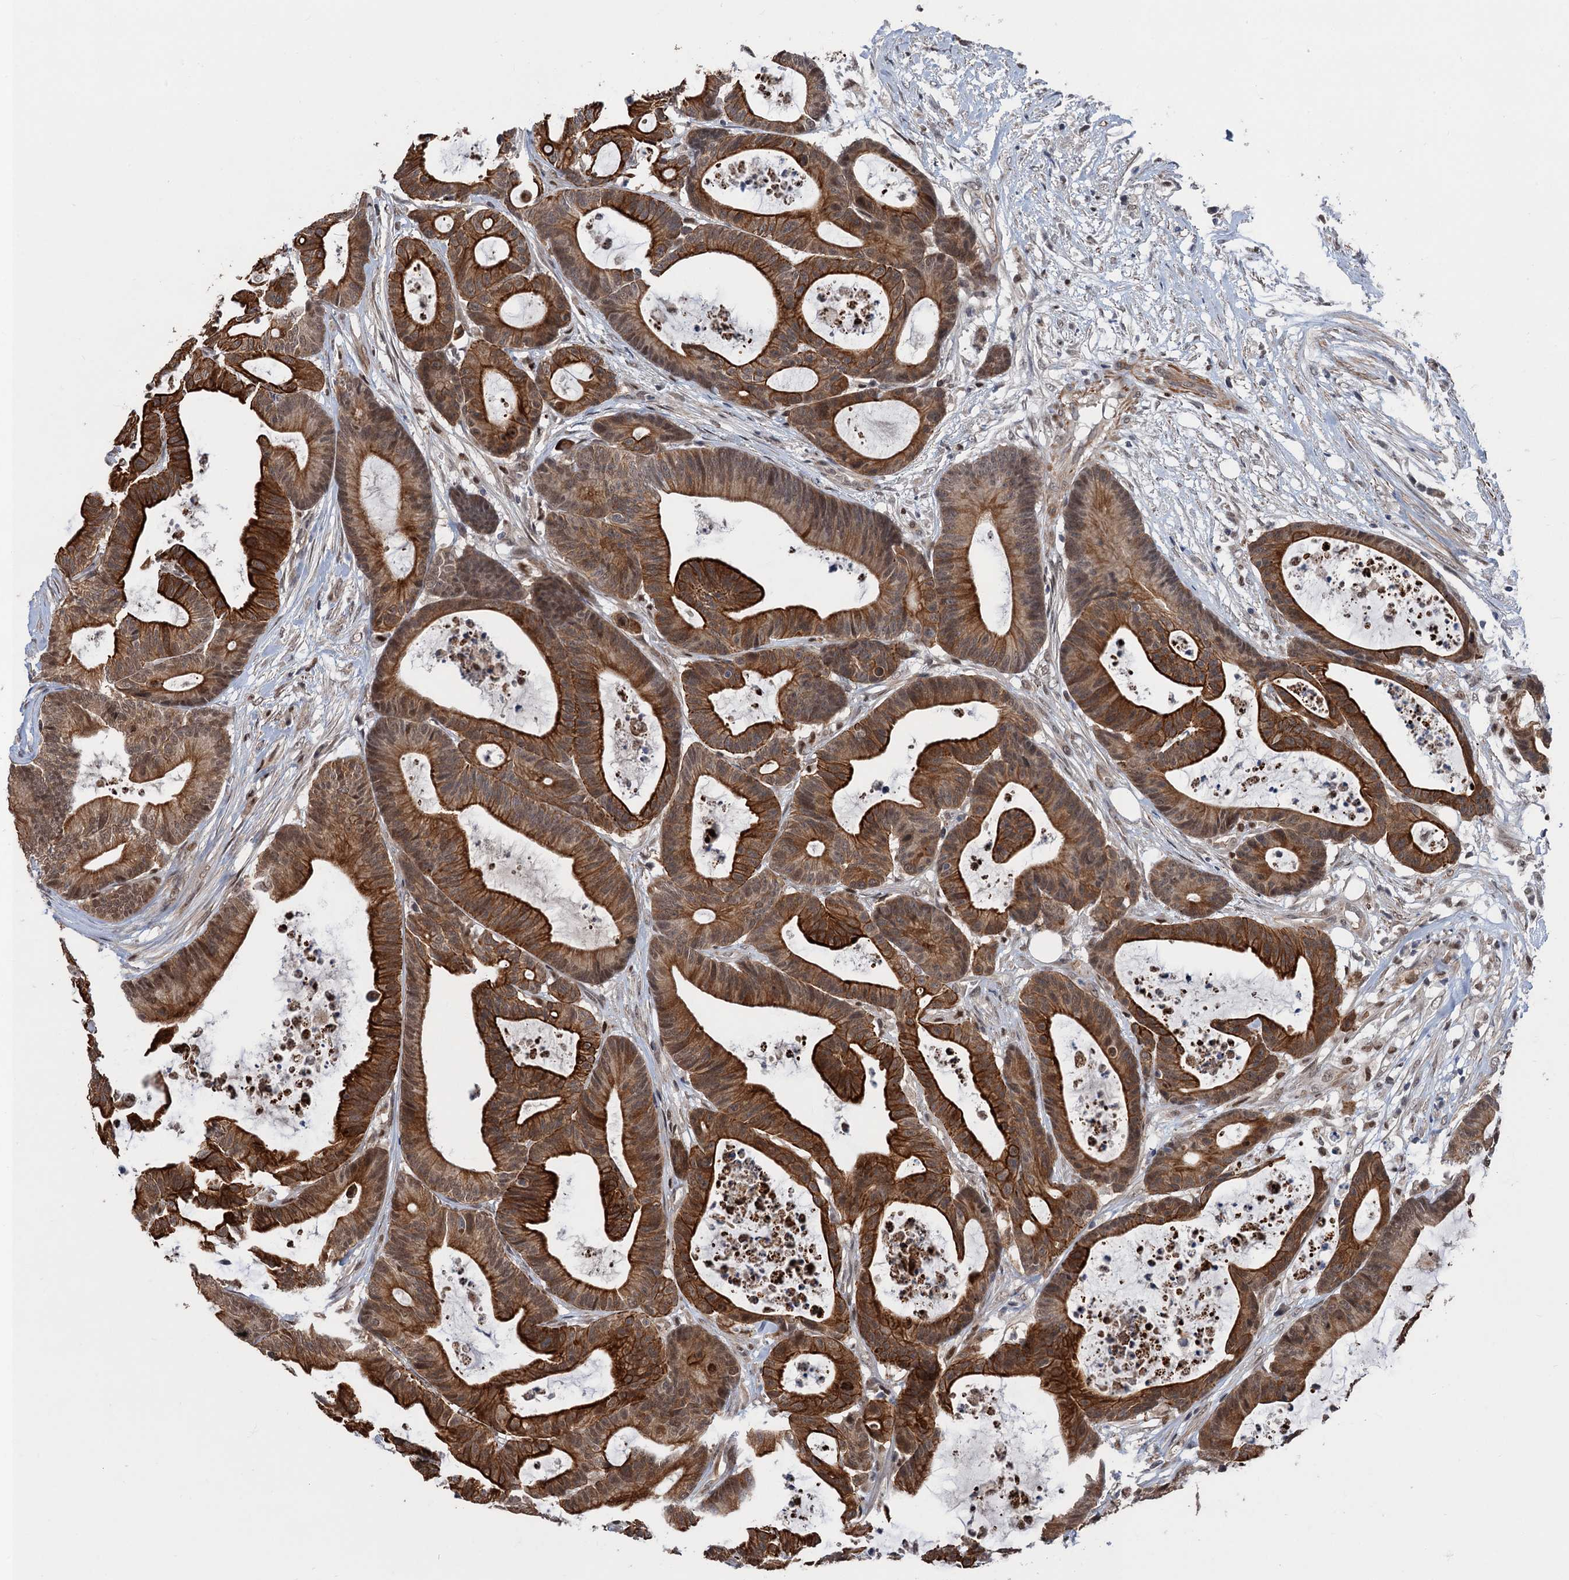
{"staining": {"intensity": "strong", "quantity": "25%-75%", "location": "cytoplasmic/membranous"}, "tissue": "colorectal cancer", "cell_type": "Tumor cells", "image_type": "cancer", "snomed": [{"axis": "morphology", "description": "Adenocarcinoma, NOS"}, {"axis": "topography", "description": "Colon"}], "caption": "The immunohistochemical stain labels strong cytoplasmic/membranous positivity in tumor cells of colorectal cancer (adenocarcinoma) tissue.", "gene": "TTC31", "patient": {"sex": "female", "age": 84}}